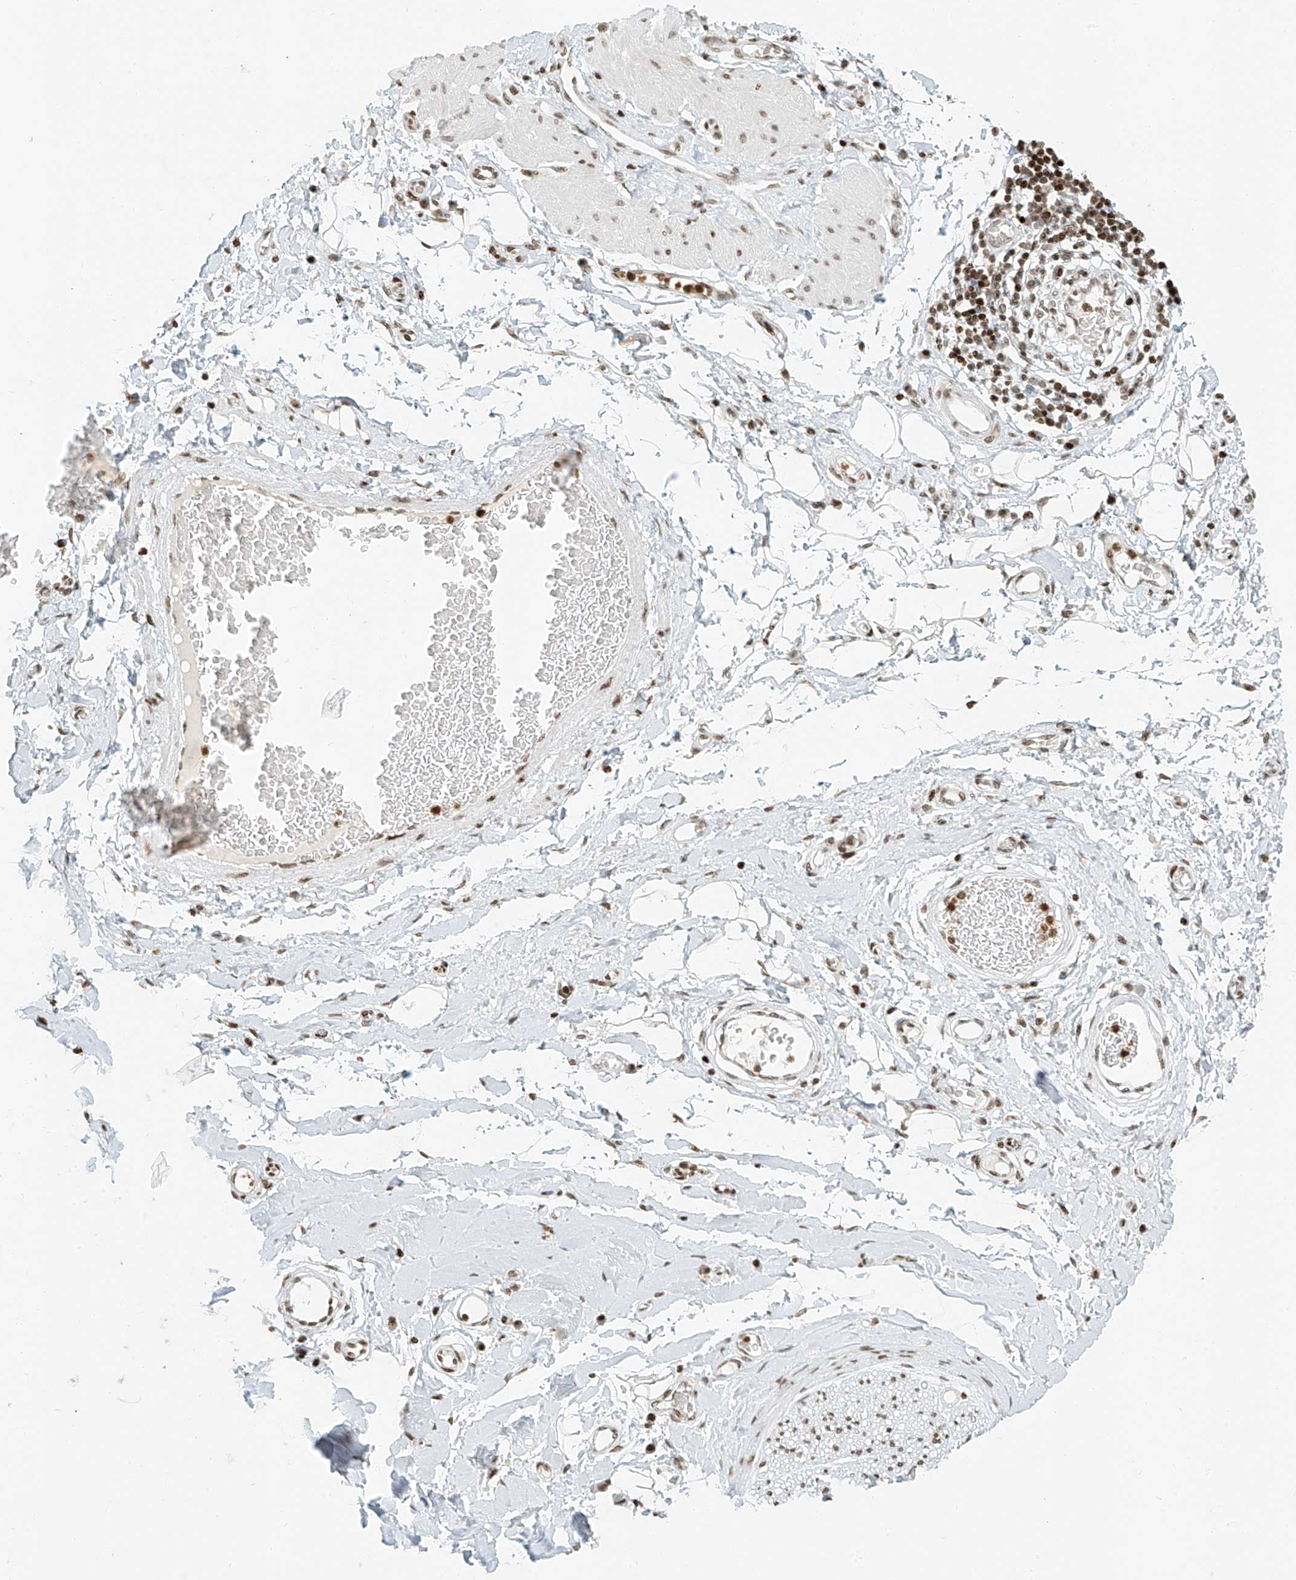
{"staining": {"intensity": "negative", "quantity": "none", "location": "none"}, "tissue": "adipose tissue", "cell_type": "Adipocytes", "image_type": "normal", "snomed": [{"axis": "morphology", "description": "Normal tissue, NOS"}, {"axis": "morphology", "description": "Adenocarcinoma, NOS"}, {"axis": "topography", "description": "Stomach, upper"}, {"axis": "topography", "description": "Peripheral nerve tissue"}], "caption": "High power microscopy image of an immunohistochemistry photomicrograph of benign adipose tissue, revealing no significant positivity in adipocytes.", "gene": "C17orf58", "patient": {"sex": "male", "age": 62}}